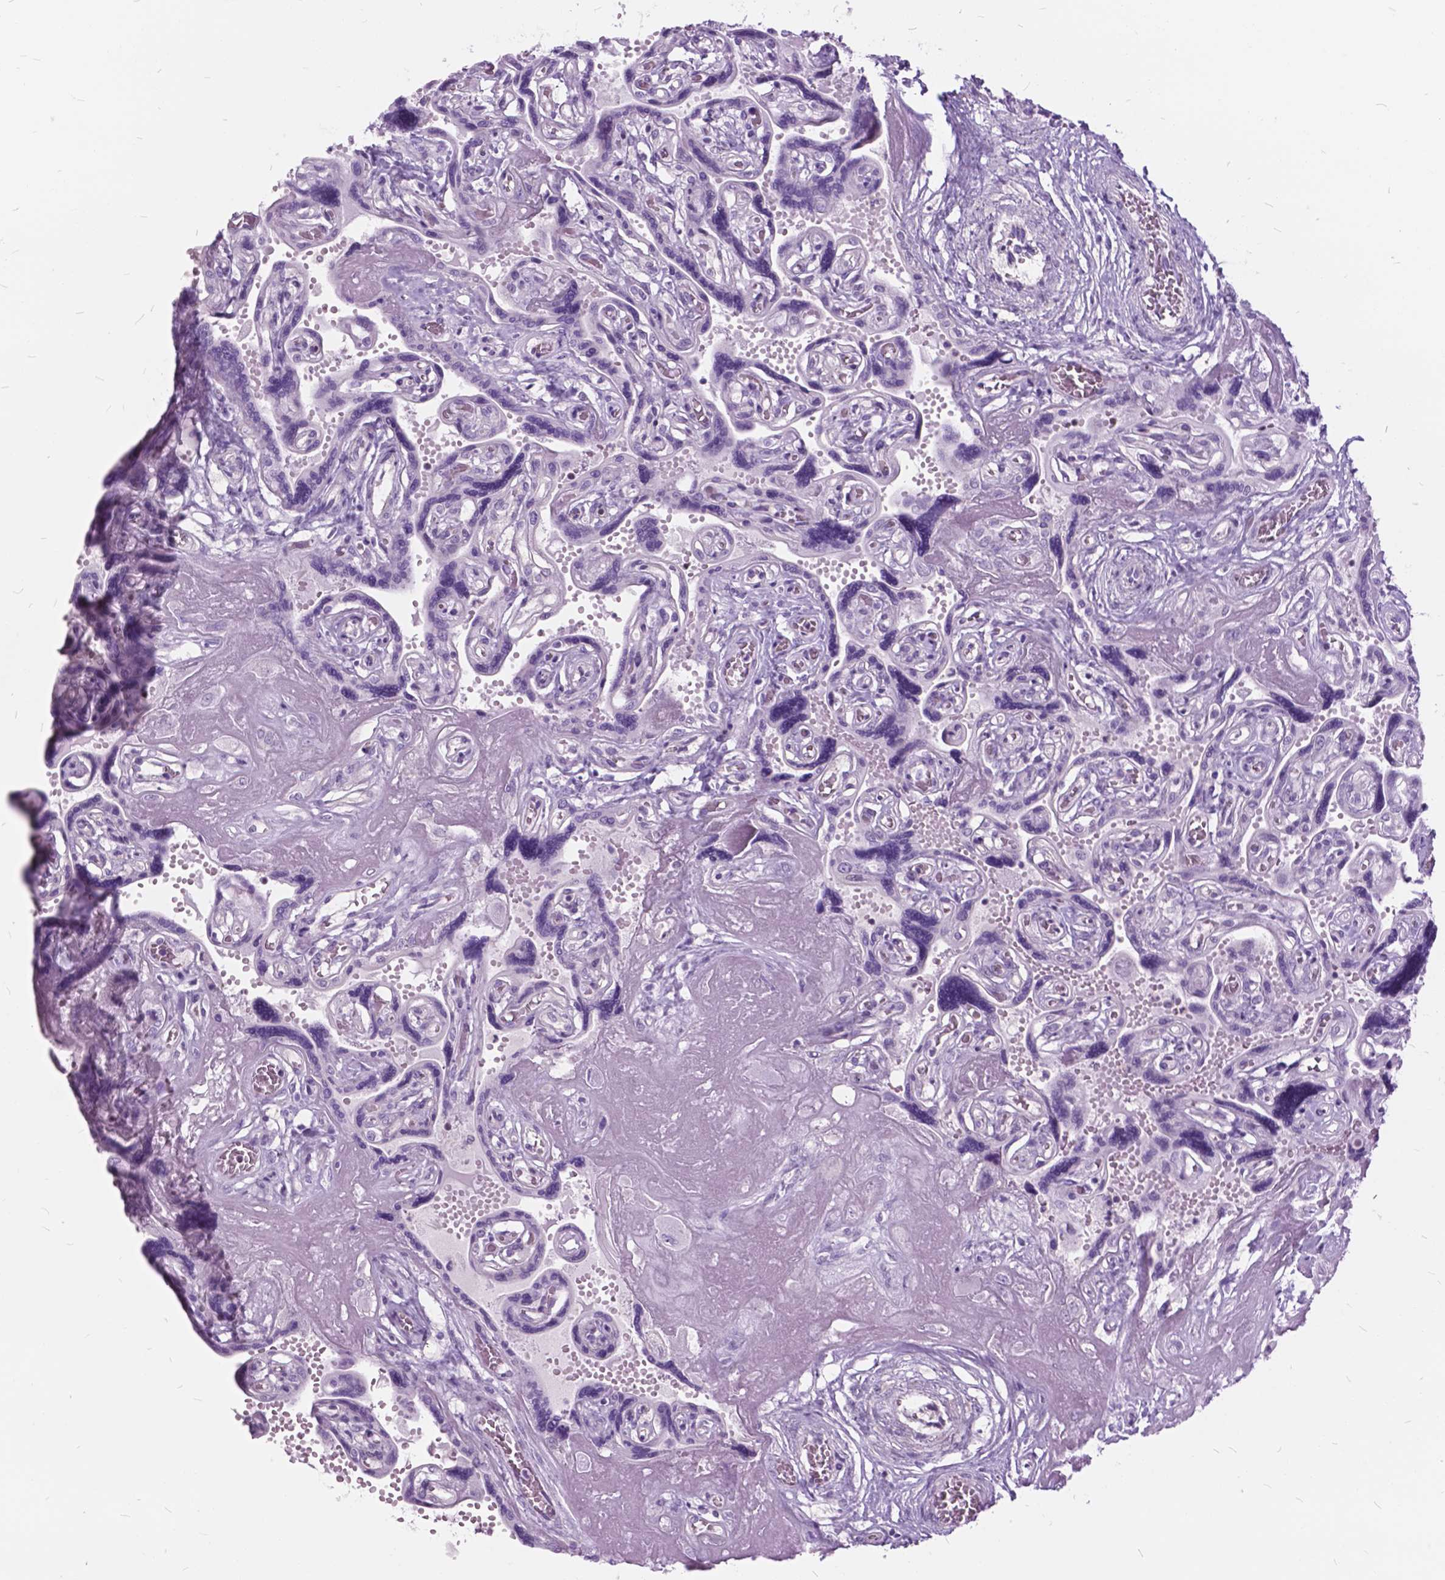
{"staining": {"intensity": "negative", "quantity": "none", "location": "none"}, "tissue": "placenta", "cell_type": "Decidual cells", "image_type": "normal", "snomed": [{"axis": "morphology", "description": "Normal tissue, NOS"}, {"axis": "topography", "description": "Placenta"}], "caption": "Immunohistochemistry (IHC) of unremarkable placenta shows no staining in decidual cells. (Brightfield microscopy of DAB immunohistochemistry at high magnification).", "gene": "SP140", "patient": {"sex": "female", "age": 32}}